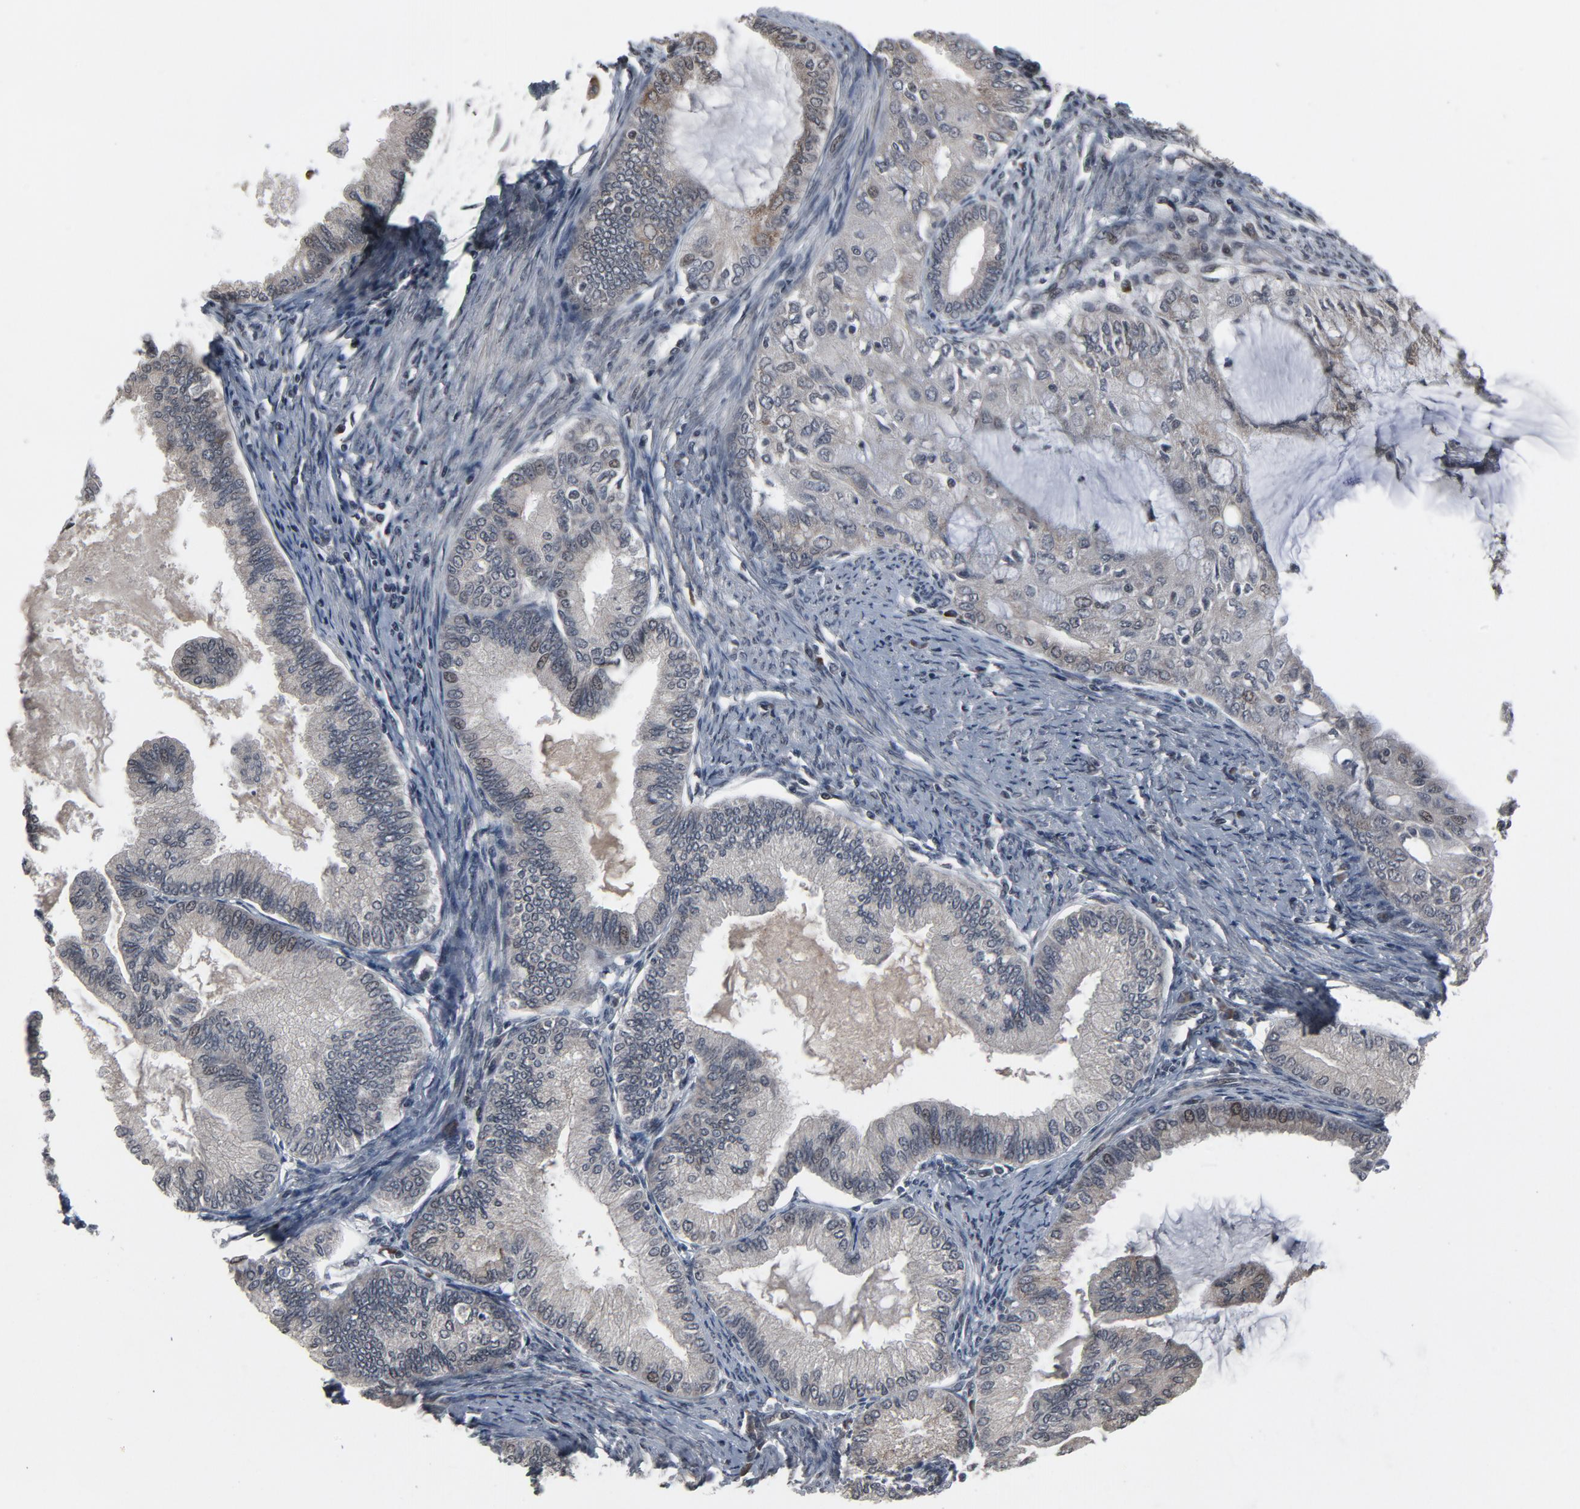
{"staining": {"intensity": "weak", "quantity": "25%-75%", "location": "cytoplasmic/membranous,nuclear"}, "tissue": "endometrial cancer", "cell_type": "Tumor cells", "image_type": "cancer", "snomed": [{"axis": "morphology", "description": "Adenocarcinoma, NOS"}, {"axis": "topography", "description": "Endometrium"}], "caption": "IHC of human adenocarcinoma (endometrial) displays low levels of weak cytoplasmic/membranous and nuclear staining in approximately 25%-75% of tumor cells.", "gene": "POM121", "patient": {"sex": "female", "age": 86}}